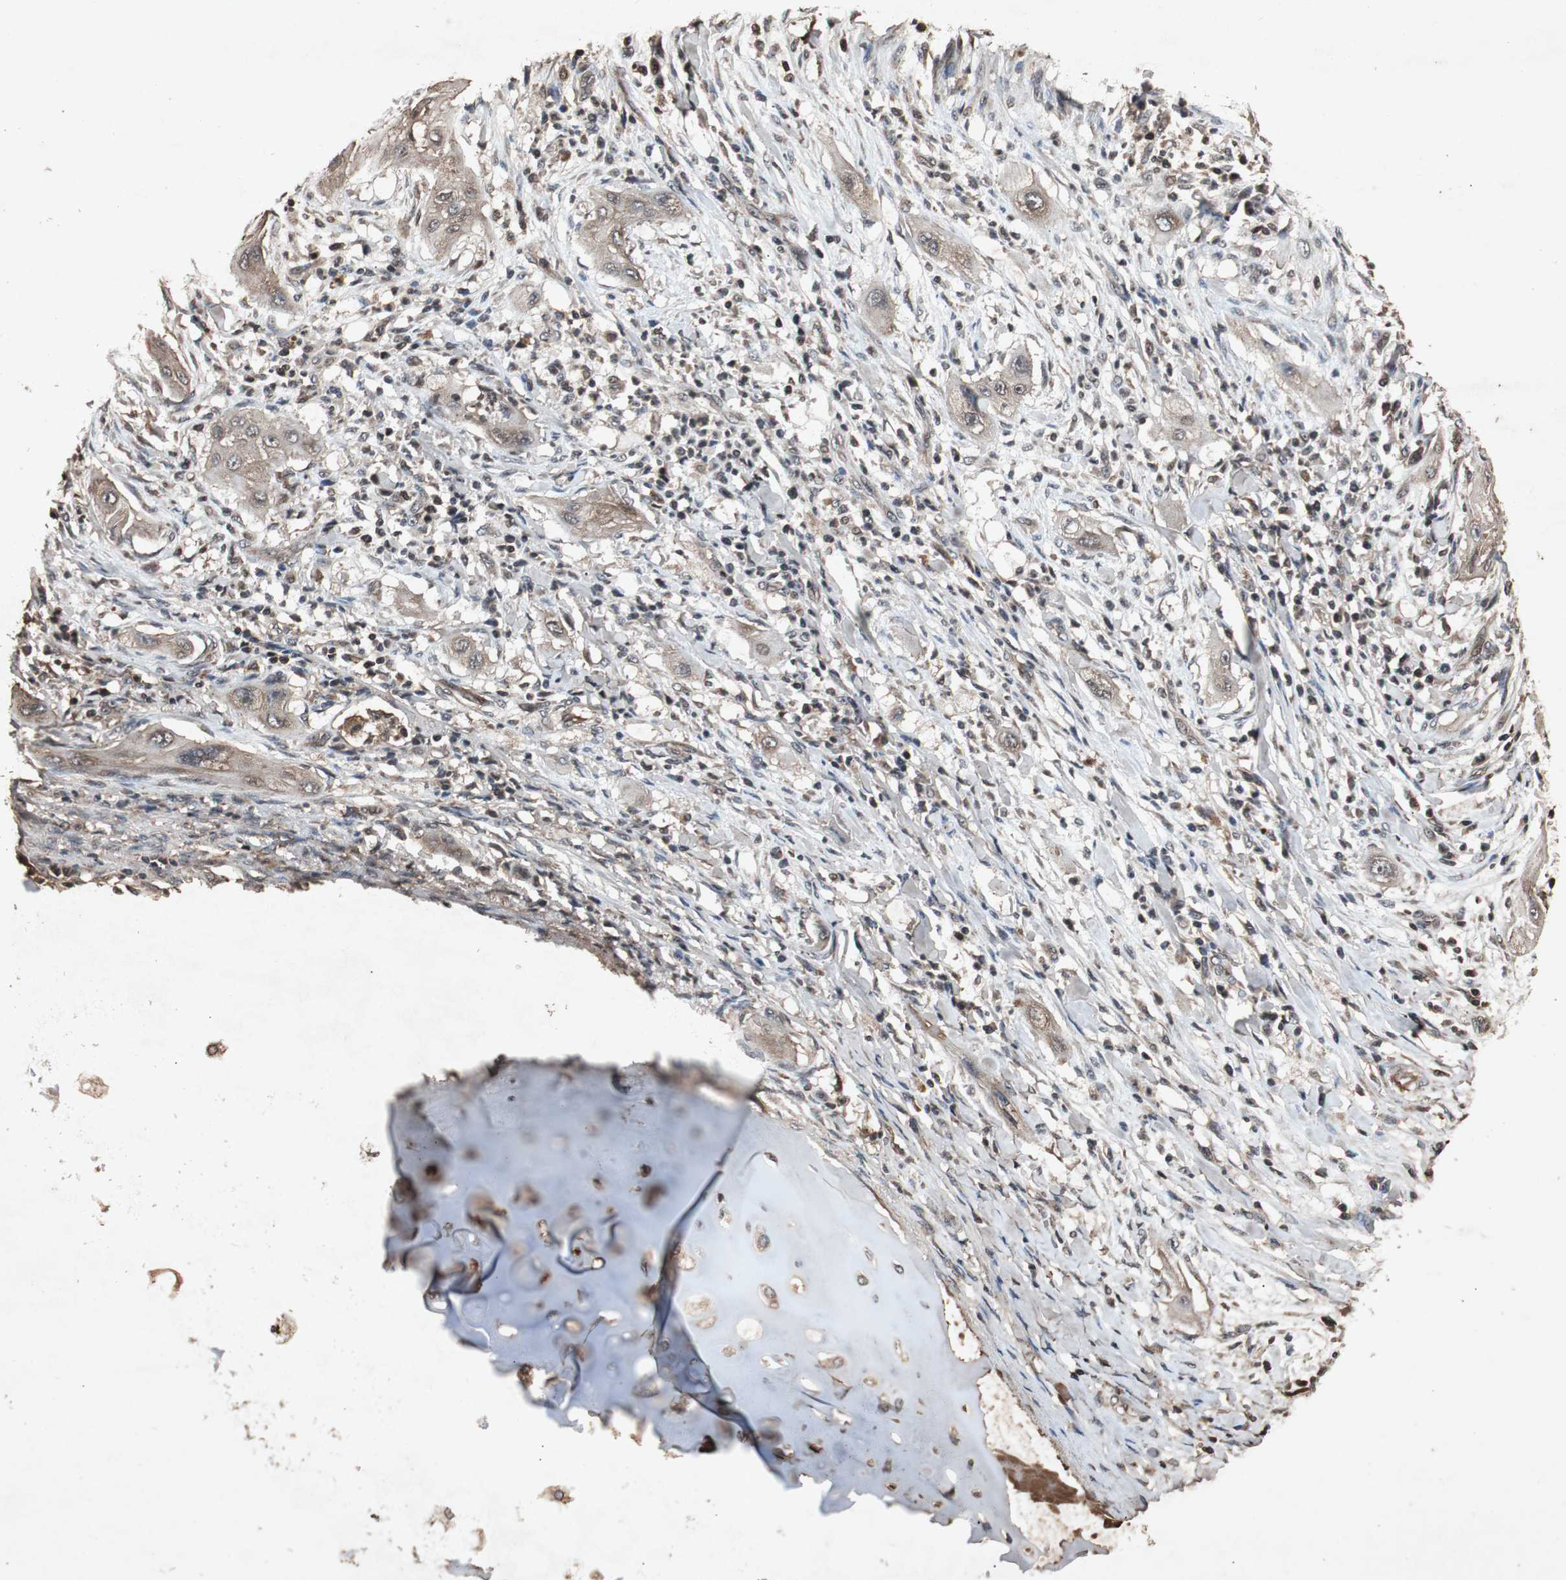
{"staining": {"intensity": "weak", "quantity": ">75%", "location": "cytoplasmic/membranous"}, "tissue": "lung cancer", "cell_type": "Tumor cells", "image_type": "cancer", "snomed": [{"axis": "morphology", "description": "Squamous cell carcinoma, NOS"}, {"axis": "topography", "description": "Lung"}], "caption": "Squamous cell carcinoma (lung) stained with a protein marker reveals weak staining in tumor cells.", "gene": "SLIT2", "patient": {"sex": "female", "age": 47}}